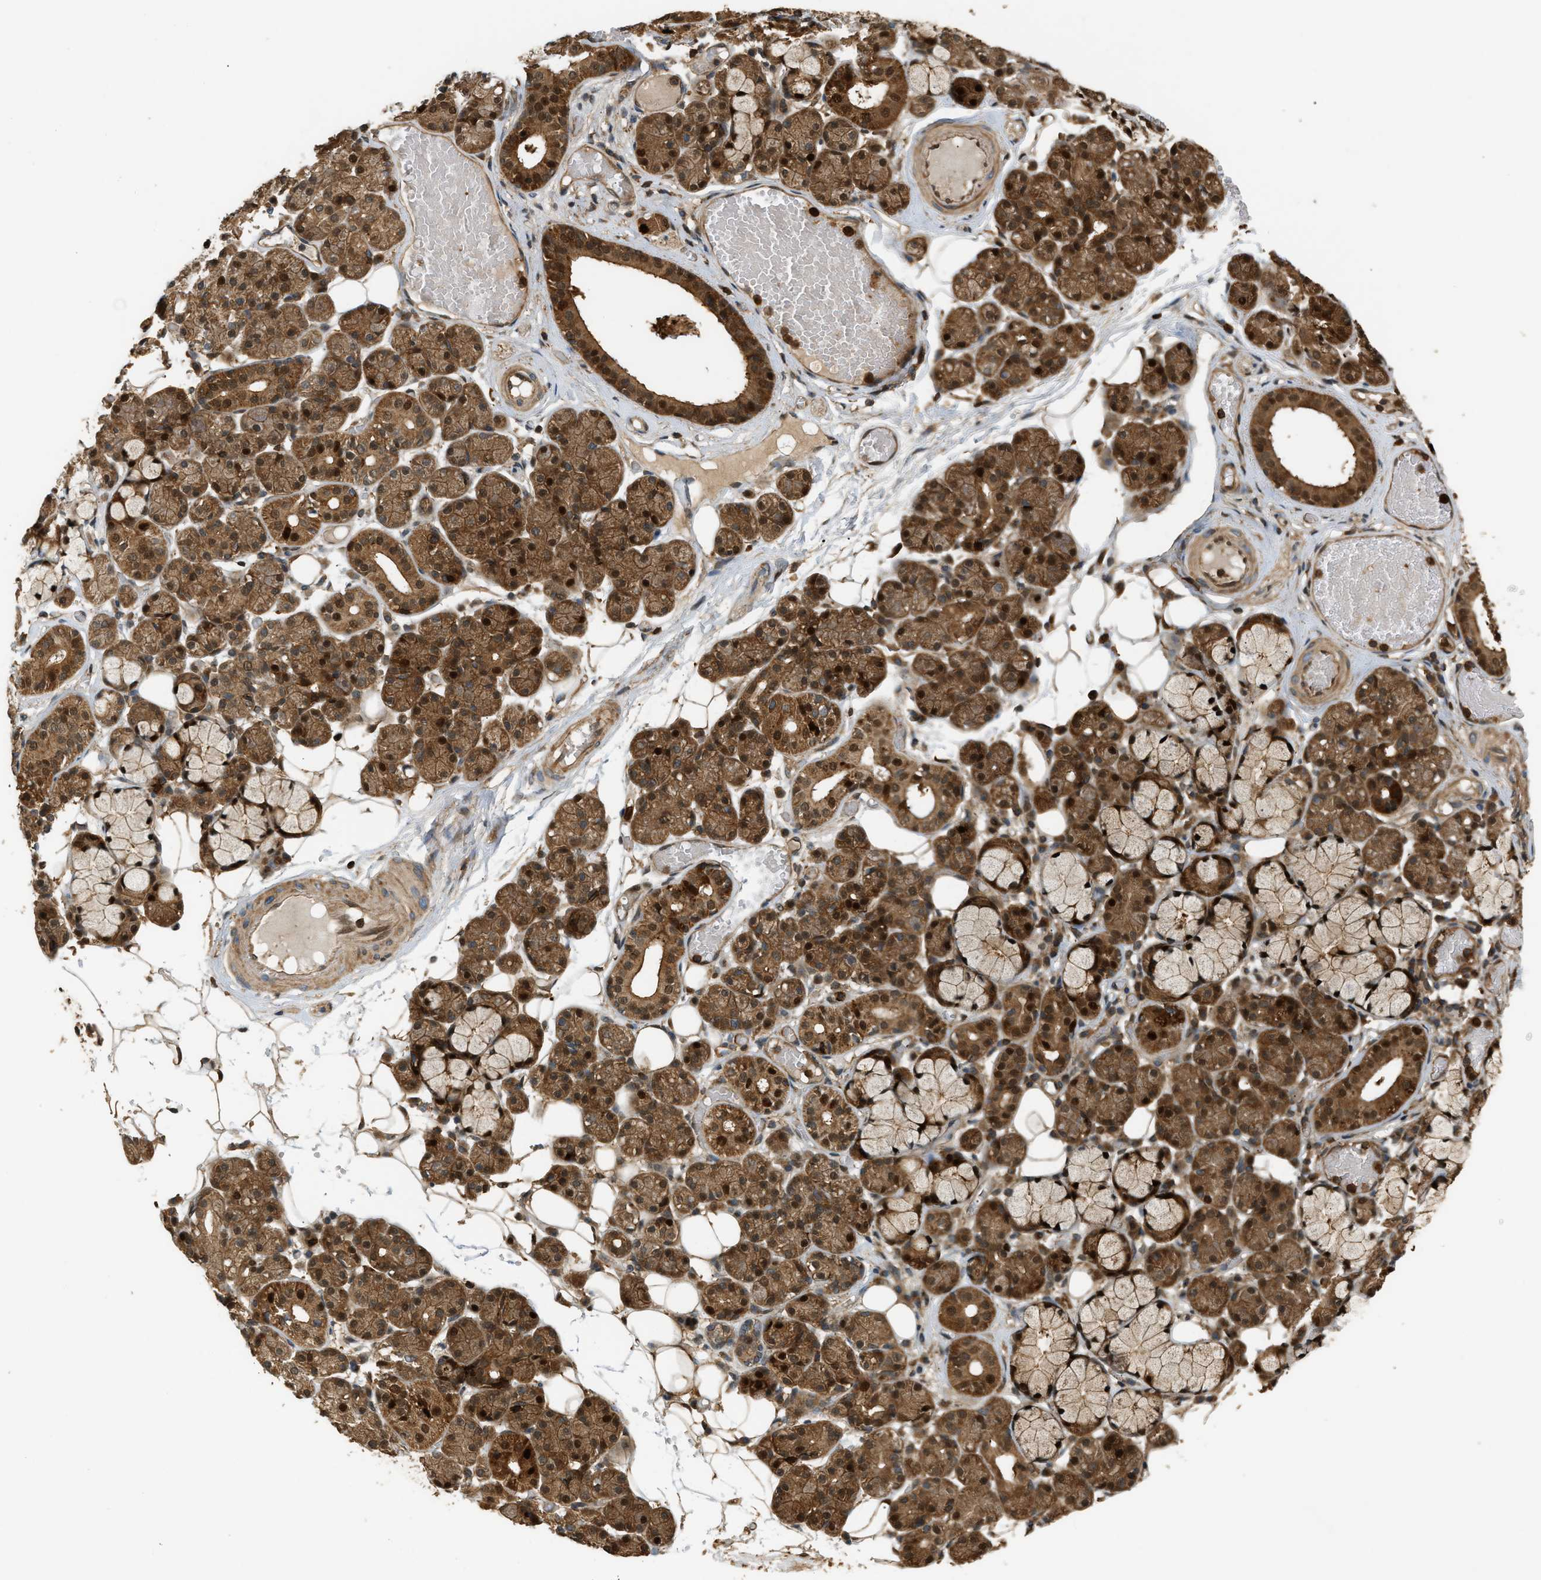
{"staining": {"intensity": "strong", "quantity": ">75%", "location": "cytoplasmic/membranous,nuclear"}, "tissue": "salivary gland", "cell_type": "Glandular cells", "image_type": "normal", "snomed": [{"axis": "morphology", "description": "Normal tissue, NOS"}, {"axis": "topography", "description": "Salivary gland"}], "caption": "The image exhibits immunohistochemical staining of unremarkable salivary gland. There is strong cytoplasmic/membranous,nuclear staining is seen in approximately >75% of glandular cells. (DAB (3,3'-diaminobenzidine) IHC with brightfield microscopy, high magnification).", "gene": "ENSG00000282218", "patient": {"sex": "male", "age": 63}}